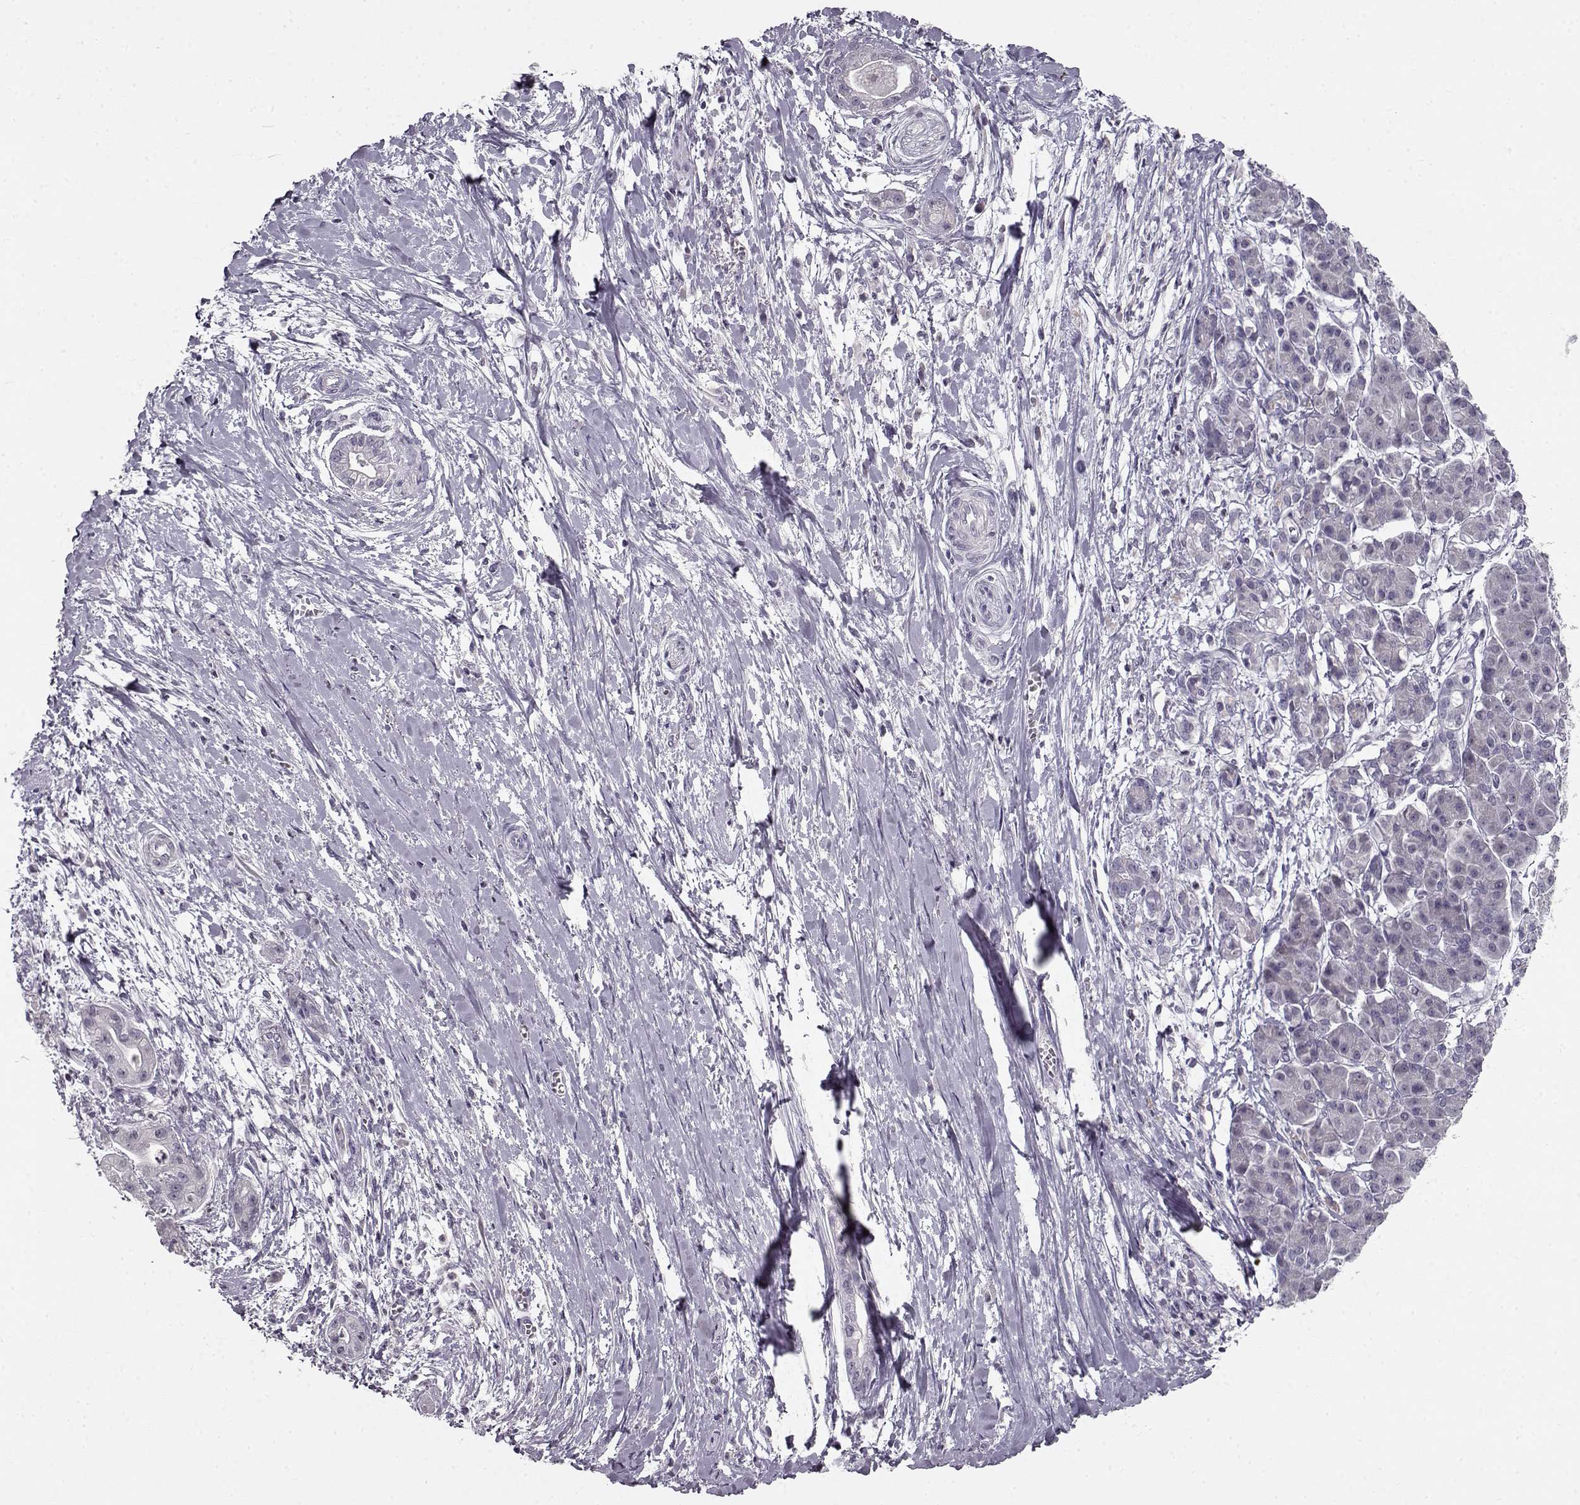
{"staining": {"intensity": "negative", "quantity": "none", "location": "none"}, "tissue": "pancreatic cancer", "cell_type": "Tumor cells", "image_type": "cancer", "snomed": [{"axis": "morphology", "description": "Normal tissue, NOS"}, {"axis": "morphology", "description": "Adenocarcinoma, NOS"}, {"axis": "topography", "description": "Lymph node"}, {"axis": "topography", "description": "Pancreas"}], "caption": "Adenocarcinoma (pancreatic) was stained to show a protein in brown. There is no significant expression in tumor cells.", "gene": "RP1L1", "patient": {"sex": "female", "age": 58}}